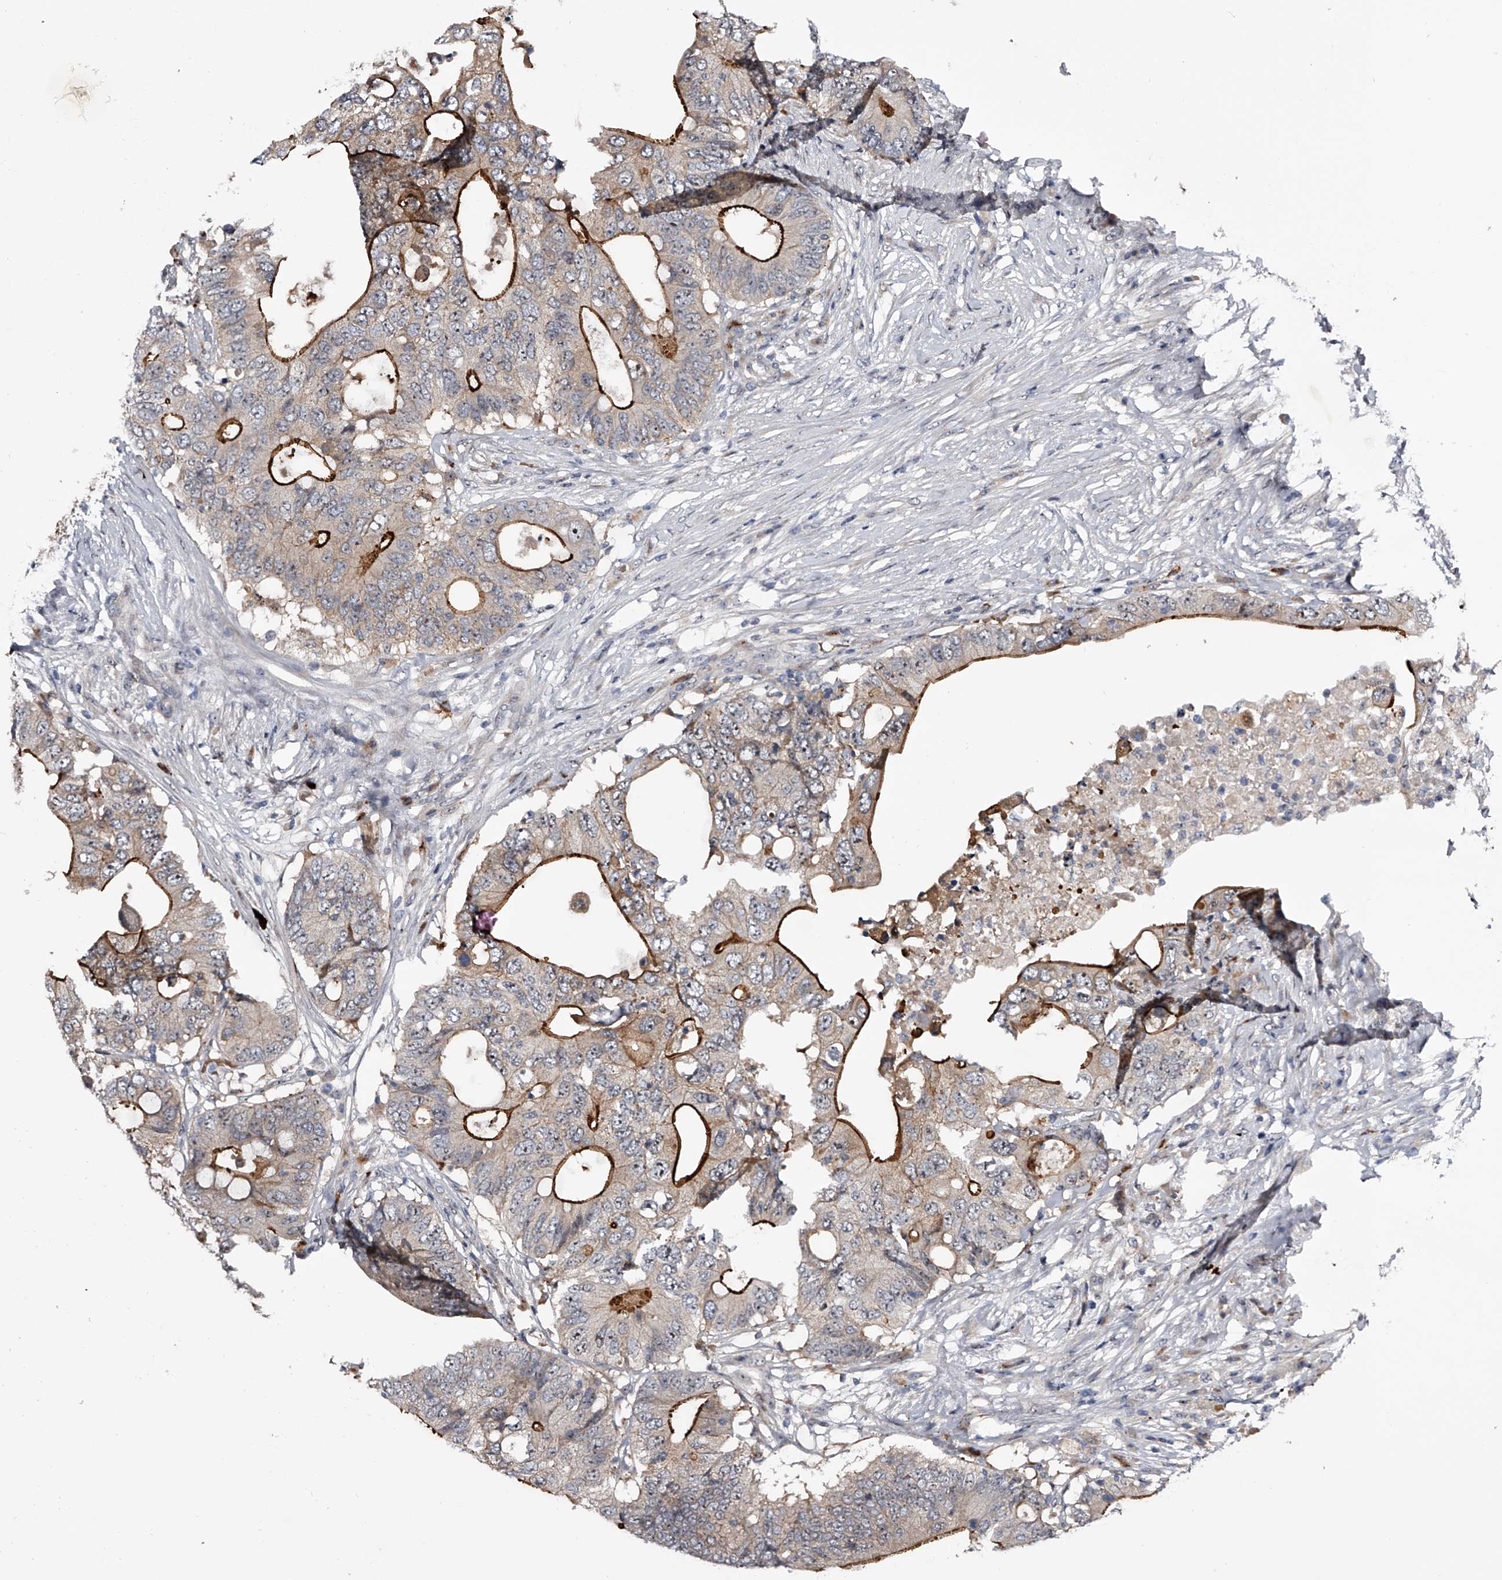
{"staining": {"intensity": "strong", "quantity": "<25%", "location": "cytoplasmic/membranous,nuclear"}, "tissue": "colorectal cancer", "cell_type": "Tumor cells", "image_type": "cancer", "snomed": [{"axis": "morphology", "description": "Adenocarcinoma, NOS"}, {"axis": "topography", "description": "Colon"}], "caption": "Immunohistochemistry (IHC) of colorectal adenocarcinoma reveals medium levels of strong cytoplasmic/membranous and nuclear expression in about <25% of tumor cells.", "gene": "MDN1", "patient": {"sex": "male", "age": 71}}